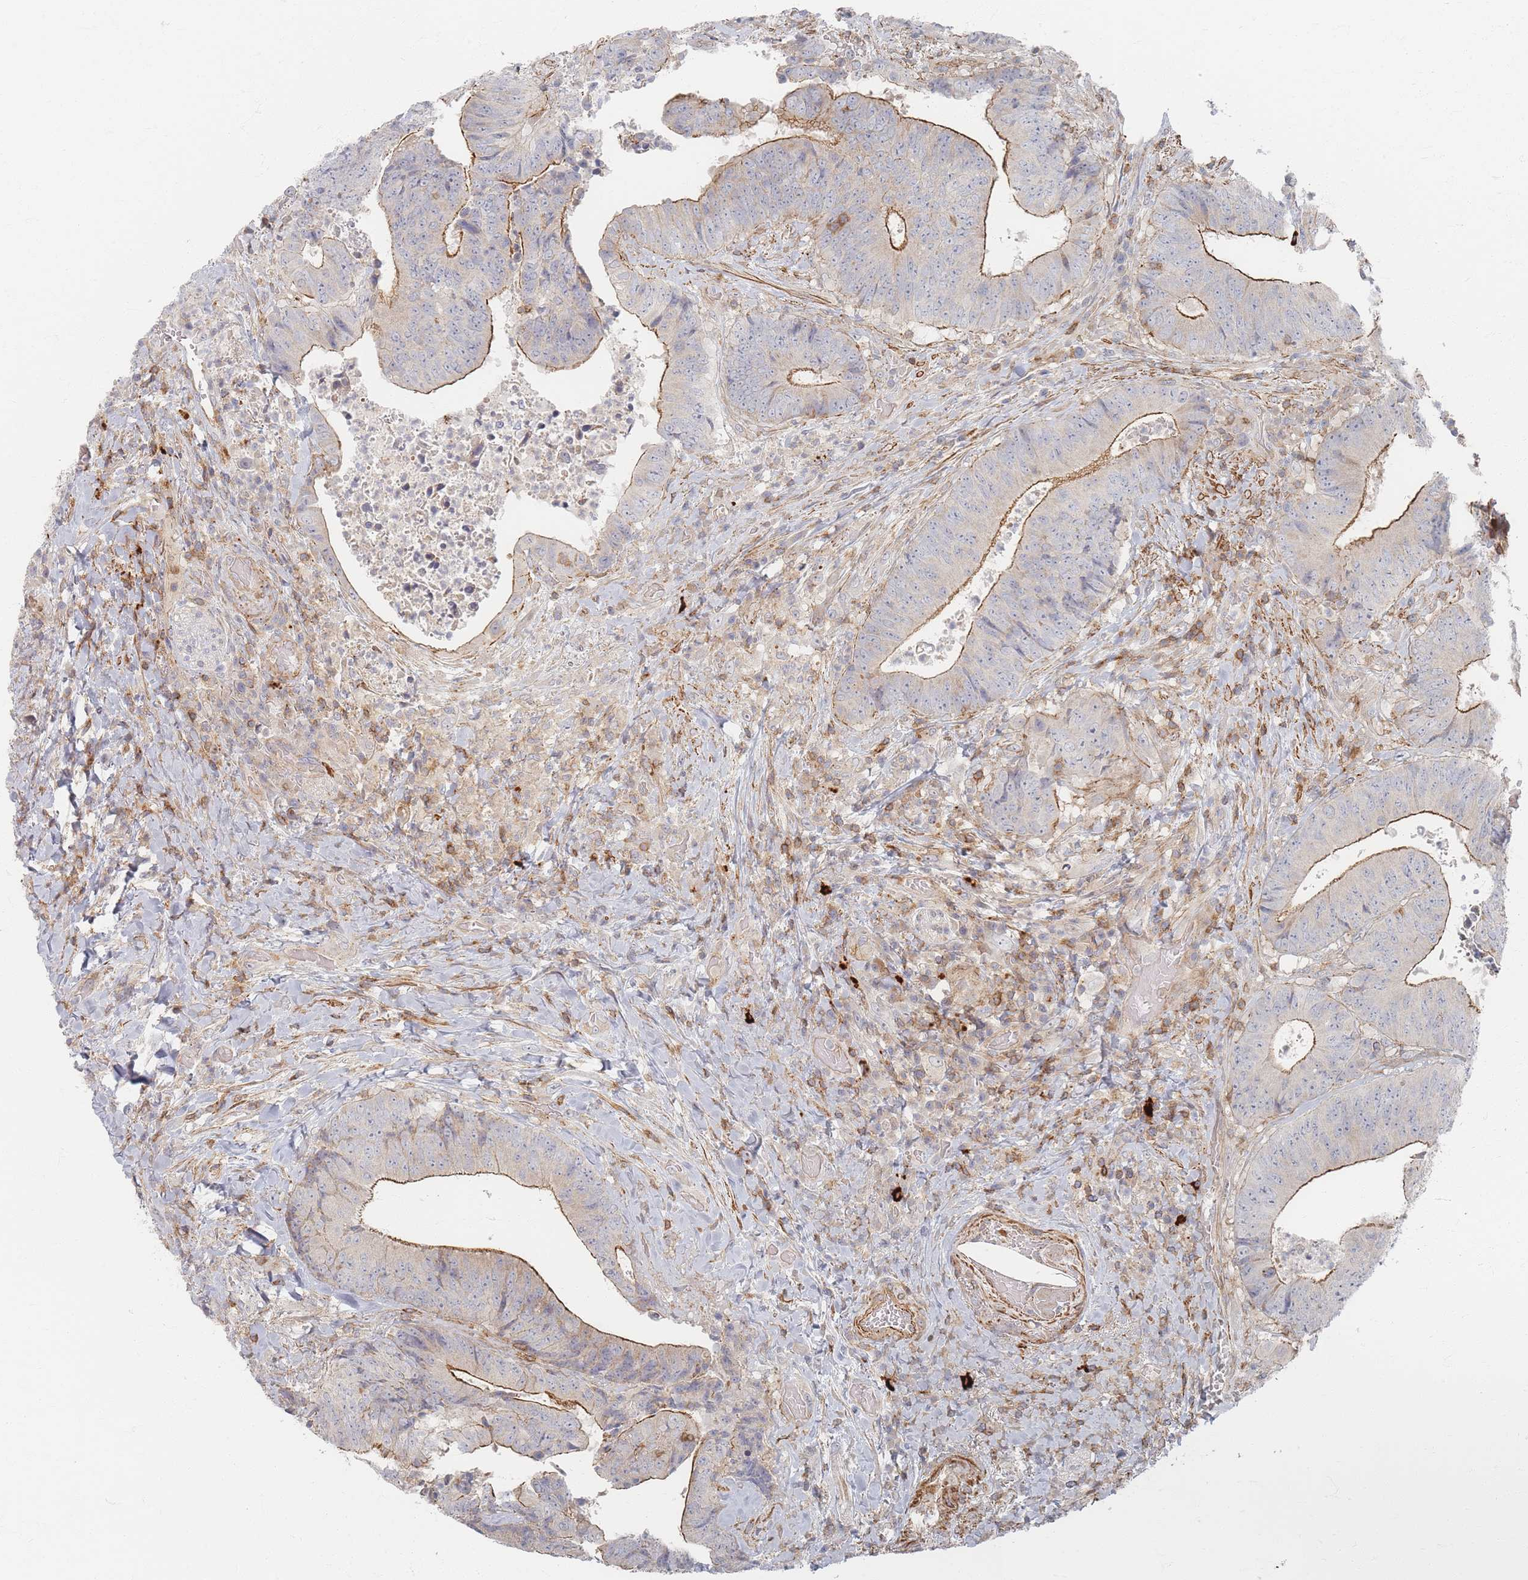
{"staining": {"intensity": "moderate", "quantity": ">75%", "location": "cytoplasmic/membranous"}, "tissue": "colorectal cancer", "cell_type": "Tumor cells", "image_type": "cancer", "snomed": [{"axis": "morphology", "description": "Adenocarcinoma, NOS"}, {"axis": "topography", "description": "Rectum"}], "caption": "There is medium levels of moderate cytoplasmic/membranous staining in tumor cells of colorectal adenocarcinoma, as demonstrated by immunohistochemical staining (brown color).", "gene": "ZNF852", "patient": {"sex": "male", "age": 72}}